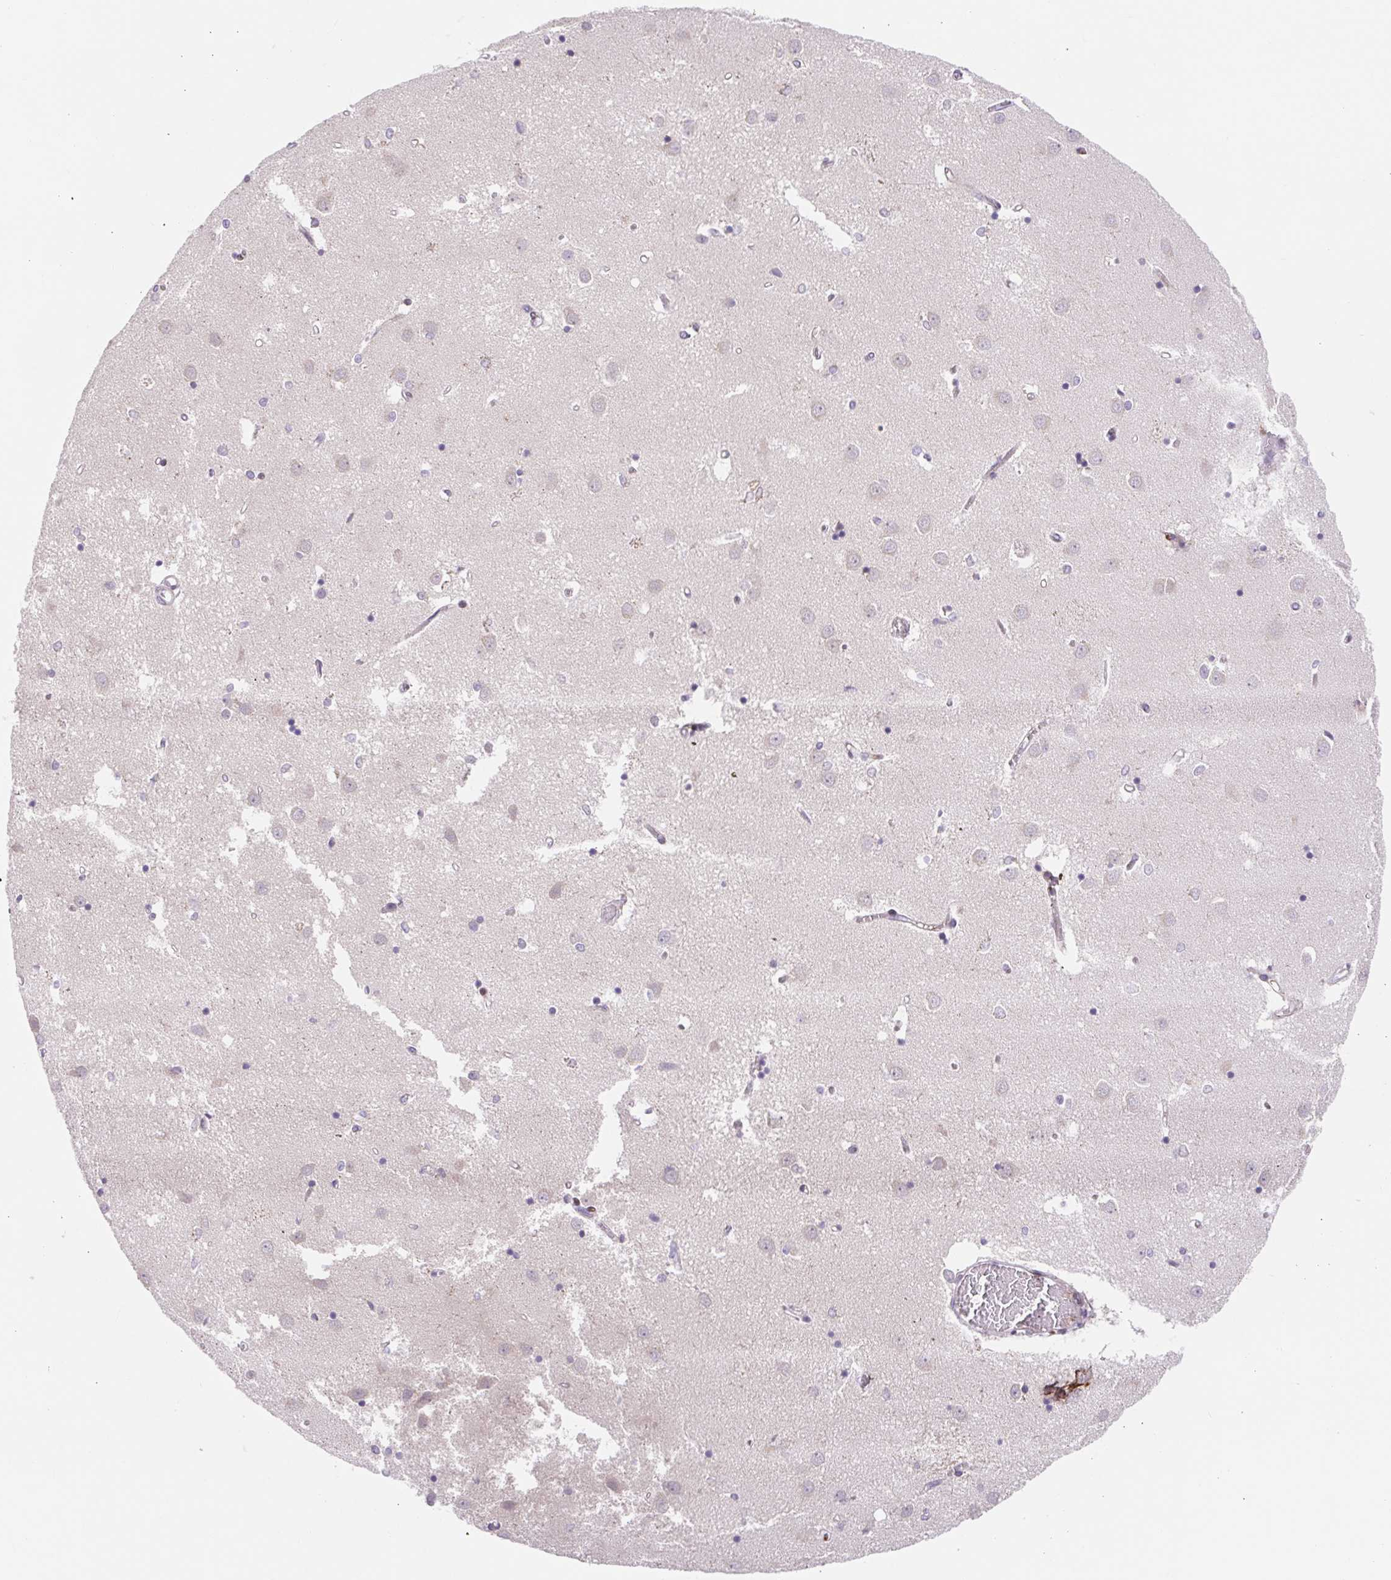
{"staining": {"intensity": "negative", "quantity": "none", "location": "none"}, "tissue": "caudate", "cell_type": "Glial cells", "image_type": "normal", "snomed": [{"axis": "morphology", "description": "Normal tissue, NOS"}, {"axis": "topography", "description": "Lateral ventricle wall"}], "caption": "Glial cells show no significant protein positivity in unremarkable caudate. (DAB IHC, high magnification).", "gene": "TPRG1", "patient": {"sex": "male", "age": 54}}